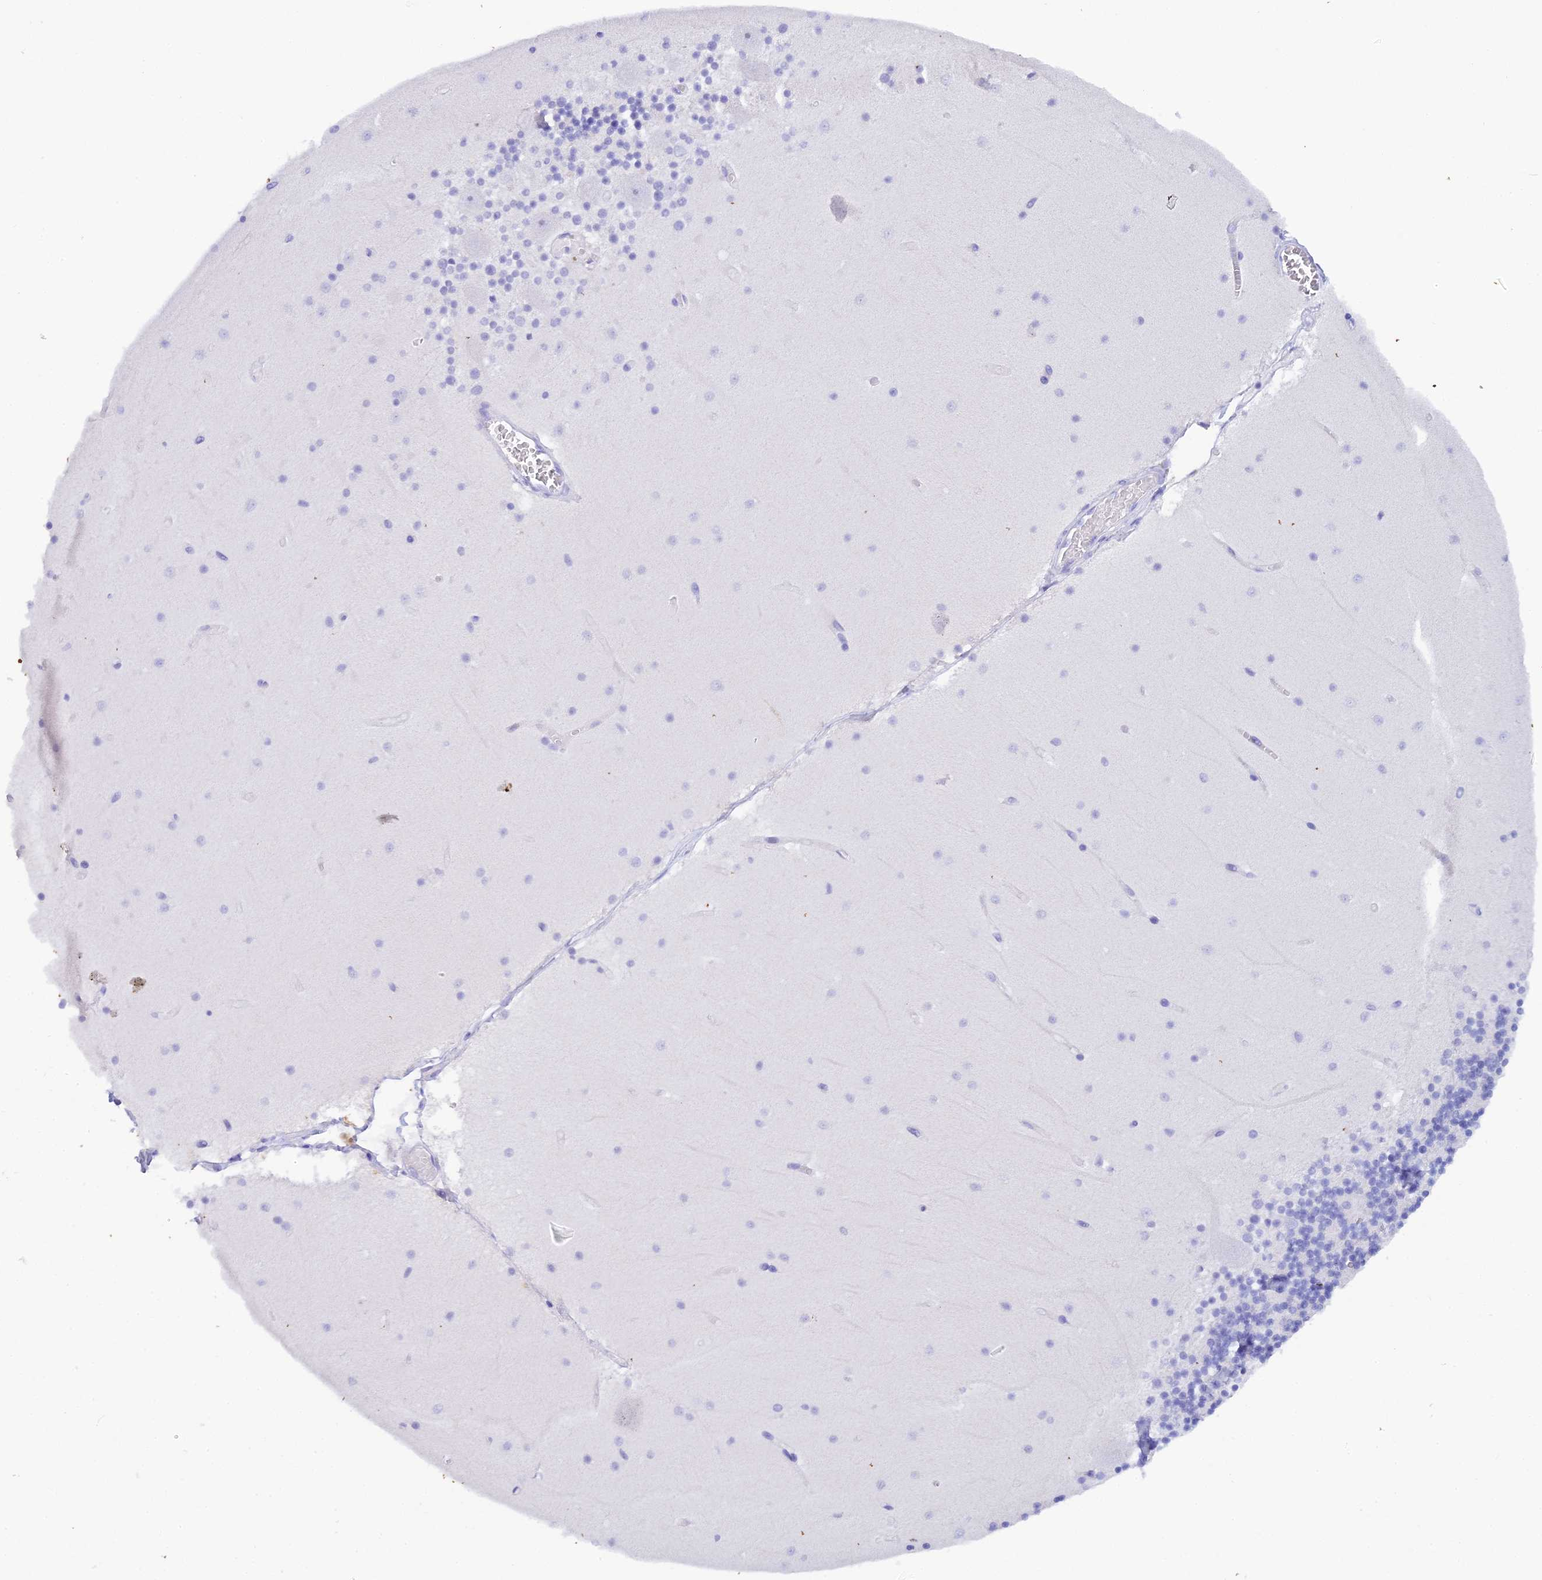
{"staining": {"intensity": "negative", "quantity": "none", "location": "none"}, "tissue": "cerebellum", "cell_type": "Cells in granular layer", "image_type": "normal", "snomed": [{"axis": "morphology", "description": "Normal tissue, NOS"}, {"axis": "topography", "description": "Cerebellum"}], "caption": "IHC of normal human cerebellum exhibits no positivity in cells in granular layer.", "gene": "REG1A", "patient": {"sex": "female", "age": 28}}